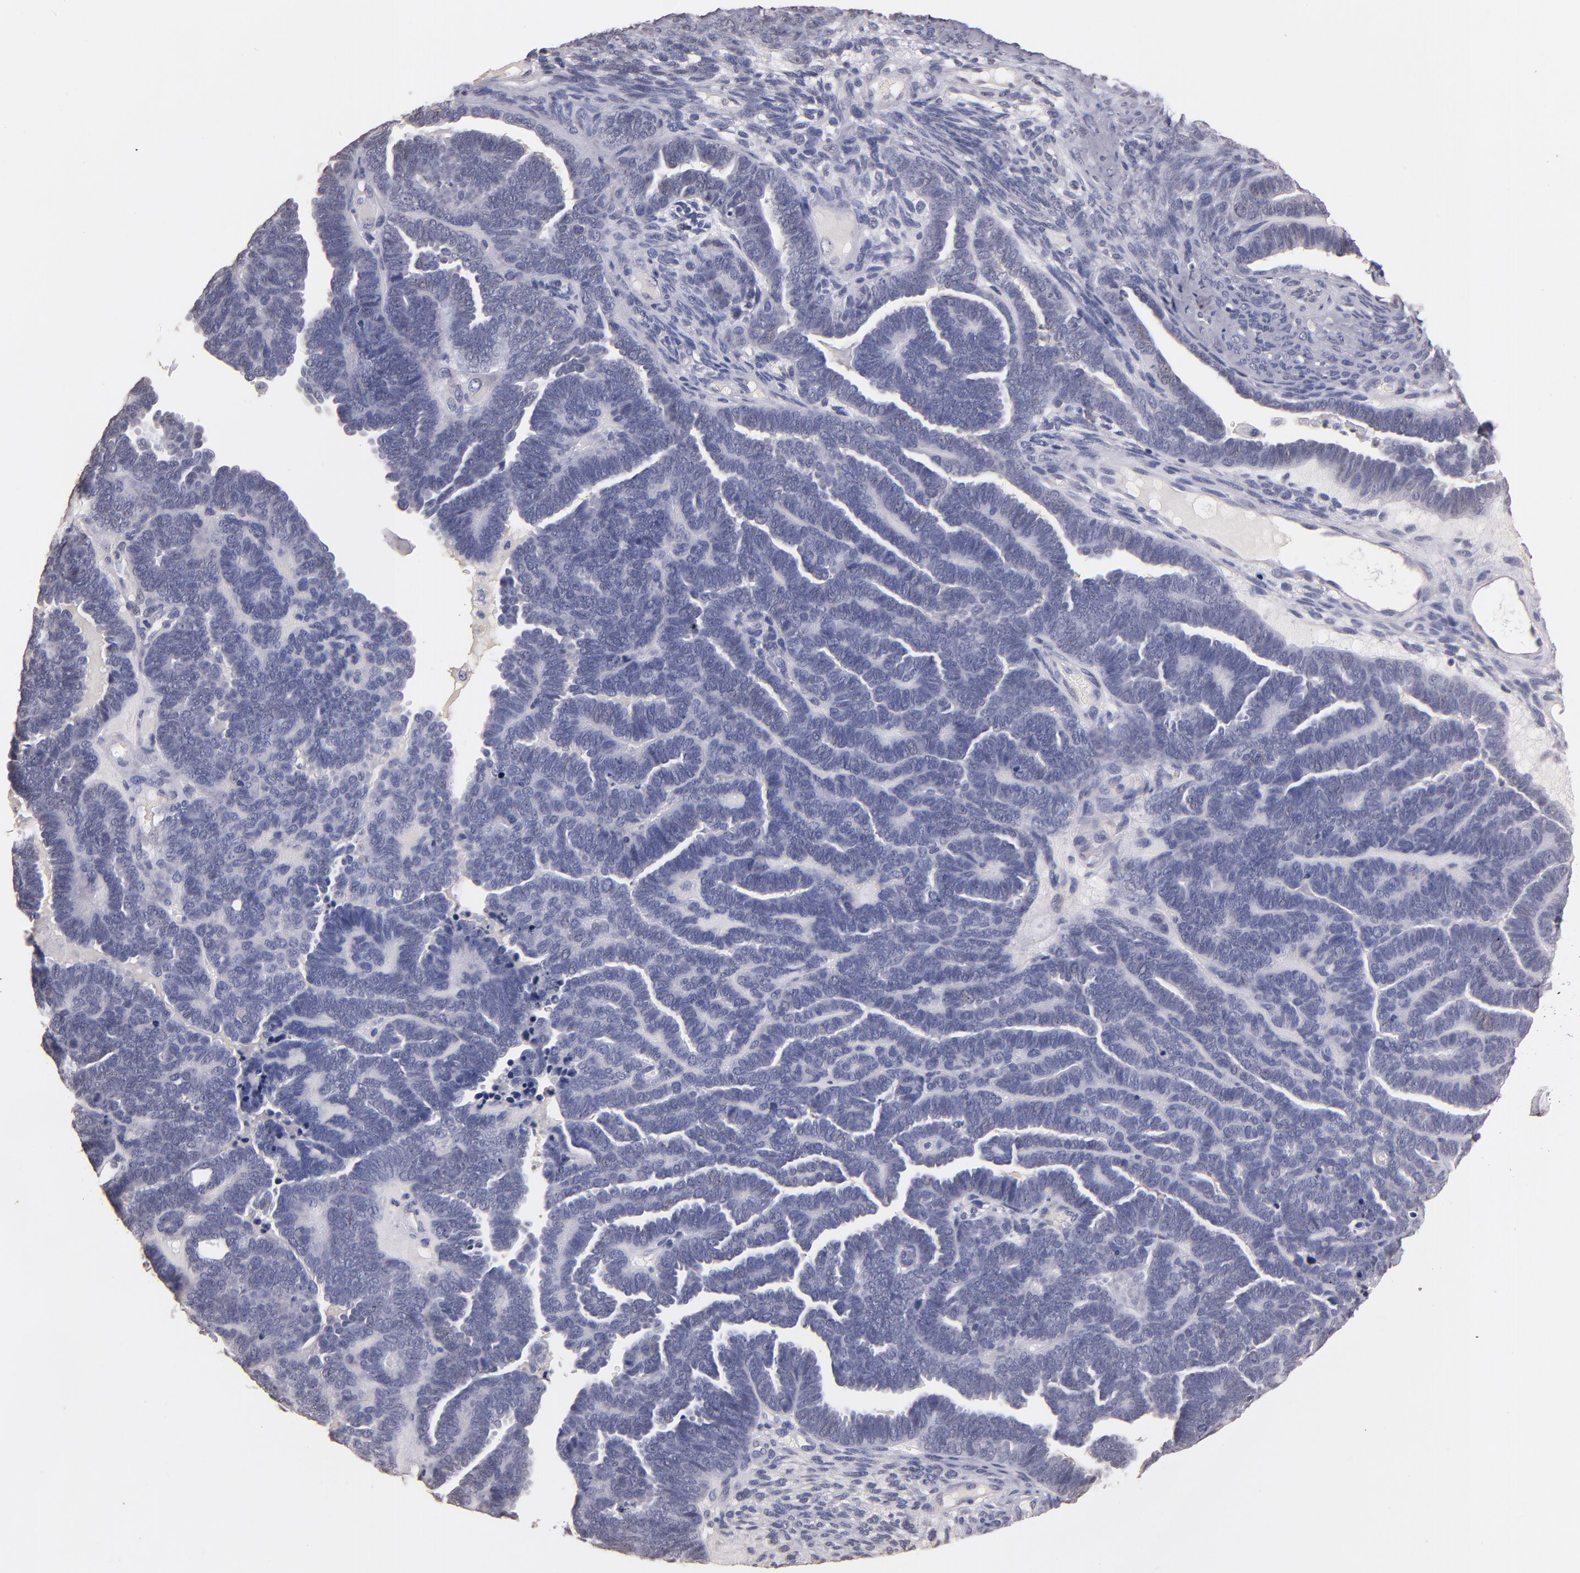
{"staining": {"intensity": "negative", "quantity": "none", "location": "none"}, "tissue": "endometrial cancer", "cell_type": "Tumor cells", "image_type": "cancer", "snomed": [{"axis": "morphology", "description": "Neoplasm, malignant, NOS"}, {"axis": "topography", "description": "Endometrium"}], "caption": "There is no significant expression in tumor cells of endometrial malignant neoplasm.", "gene": "SOX10", "patient": {"sex": "female", "age": 74}}